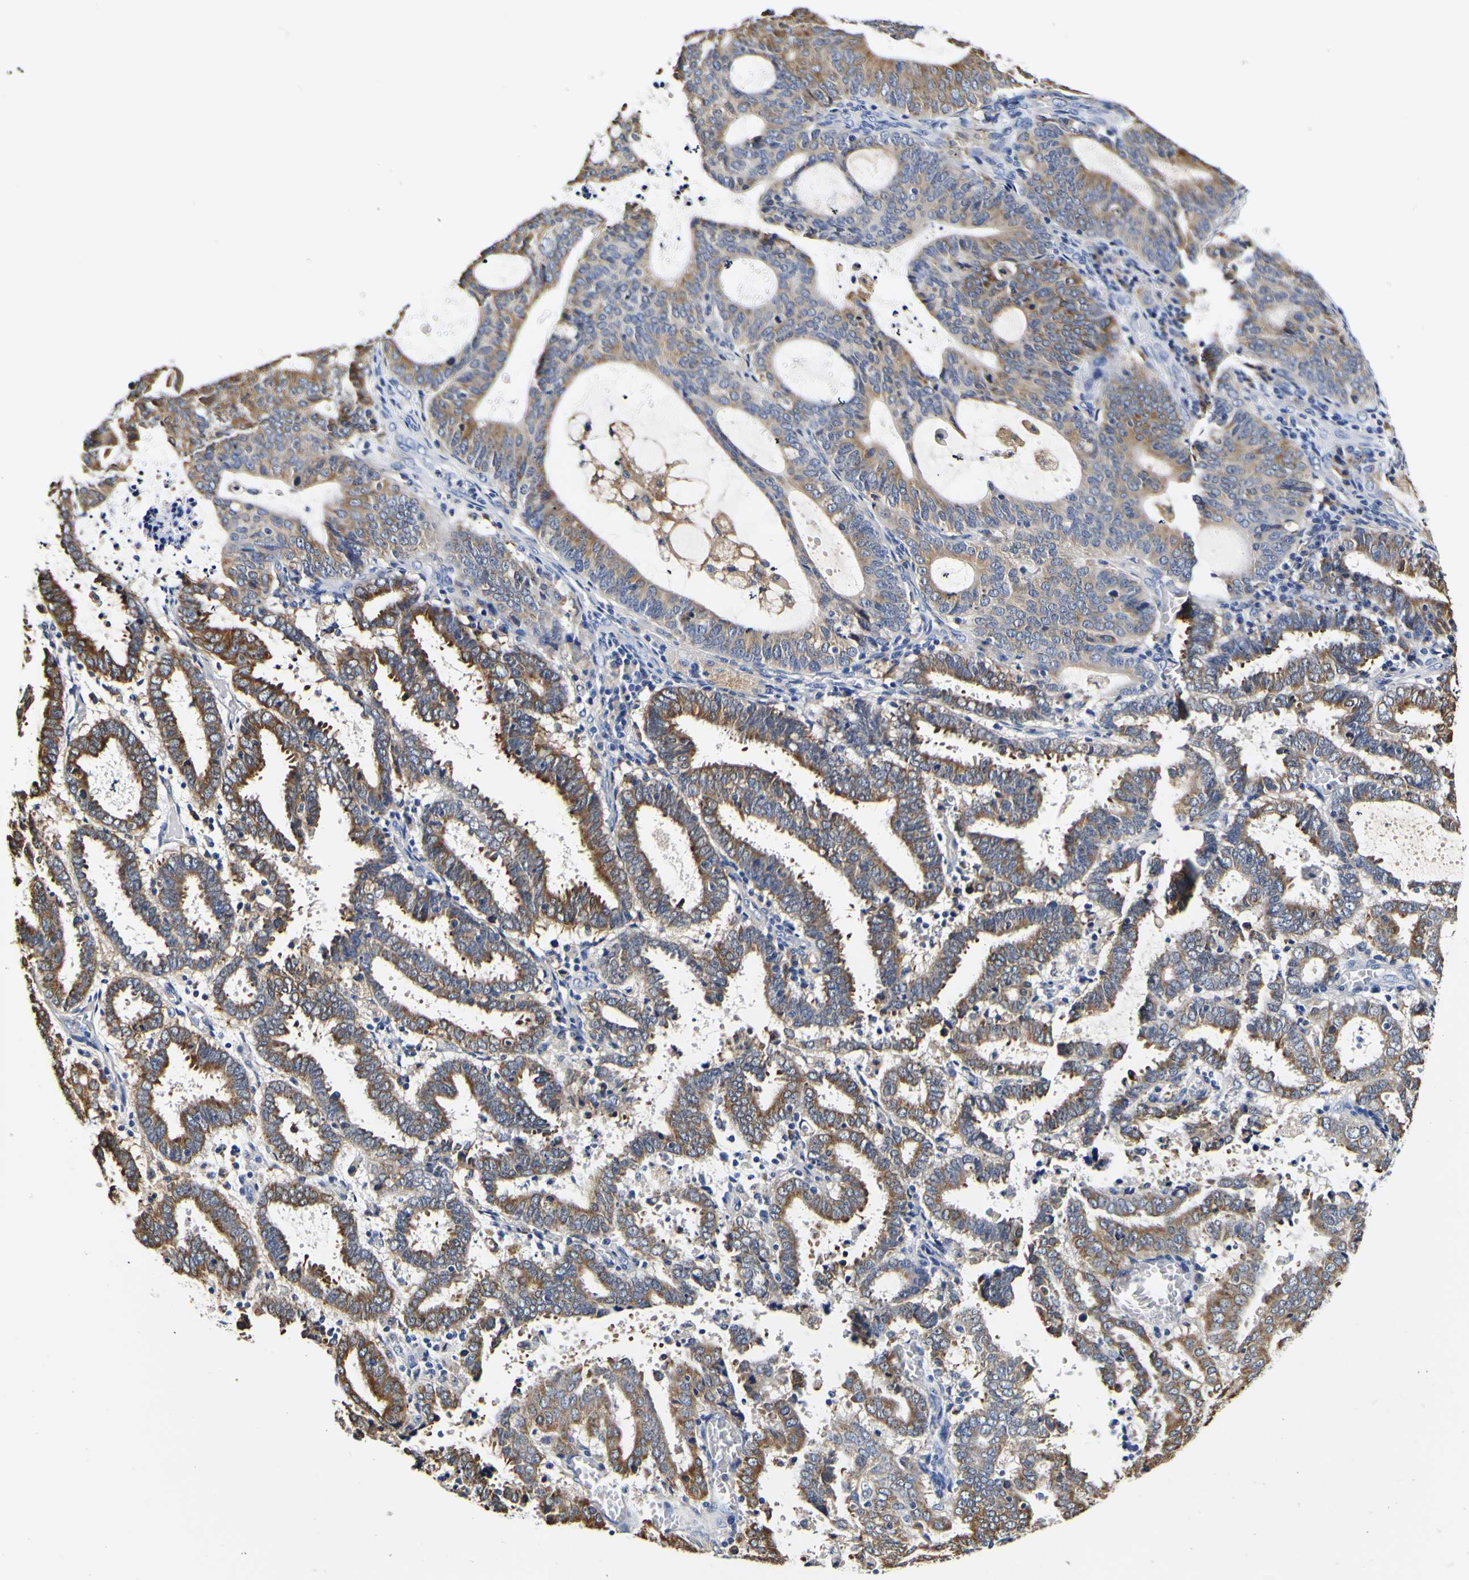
{"staining": {"intensity": "moderate", "quantity": "25%-75%", "location": "cytoplasmic/membranous"}, "tissue": "endometrial cancer", "cell_type": "Tumor cells", "image_type": "cancer", "snomed": [{"axis": "morphology", "description": "Adenocarcinoma, NOS"}, {"axis": "topography", "description": "Uterus"}], "caption": "Protein staining of endometrial cancer tissue shows moderate cytoplasmic/membranous staining in about 25%-75% of tumor cells.", "gene": "P4HB", "patient": {"sex": "female", "age": 83}}